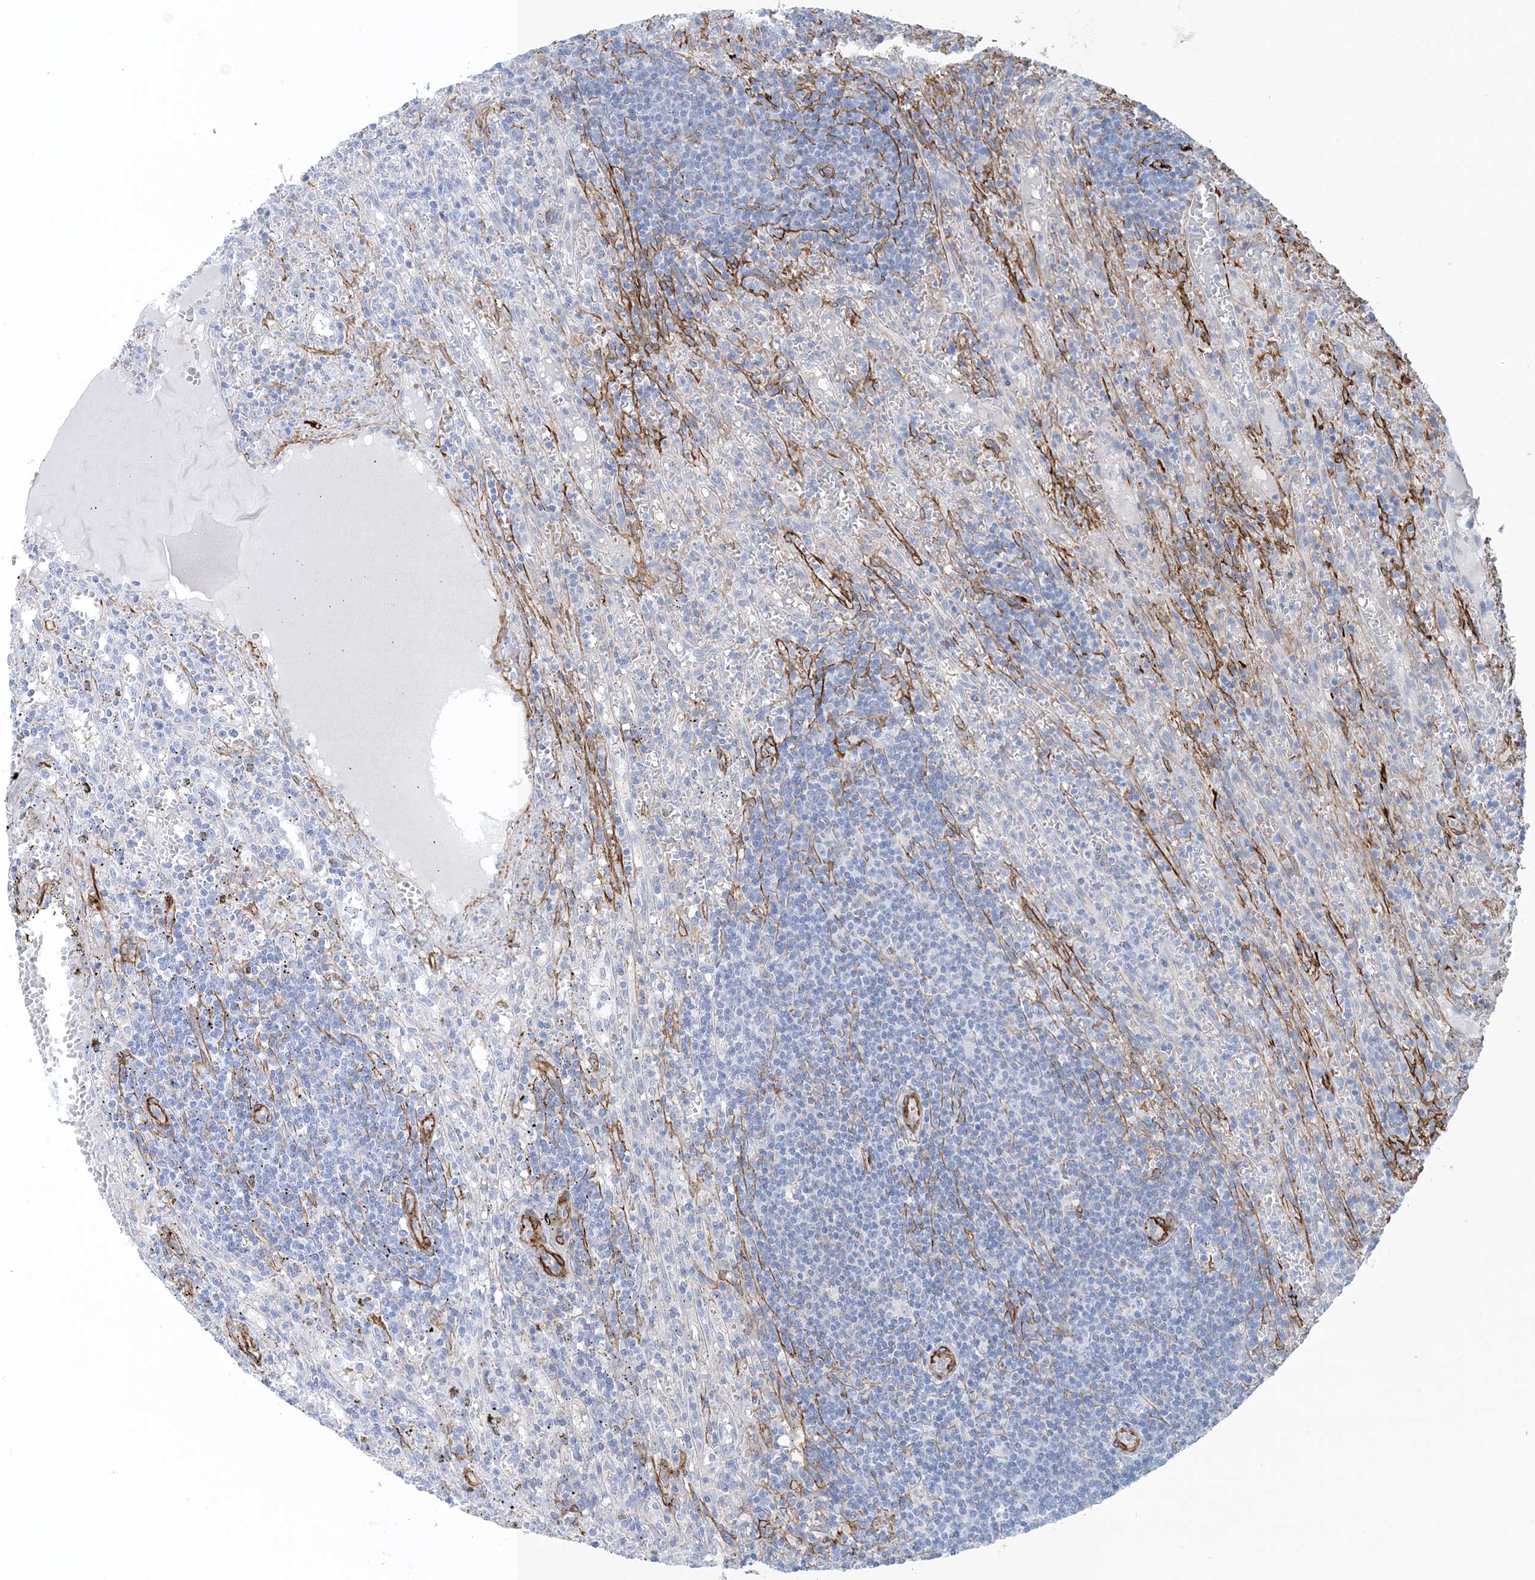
{"staining": {"intensity": "negative", "quantity": "none", "location": "none"}, "tissue": "lymphoma", "cell_type": "Tumor cells", "image_type": "cancer", "snomed": [{"axis": "morphology", "description": "Malignant lymphoma, non-Hodgkin's type, Low grade"}, {"axis": "topography", "description": "Spleen"}], "caption": "Photomicrograph shows no significant protein expression in tumor cells of lymphoma. (DAB immunohistochemistry visualized using brightfield microscopy, high magnification).", "gene": "SHANK1", "patient": {"sex": "male", "age": 76}}